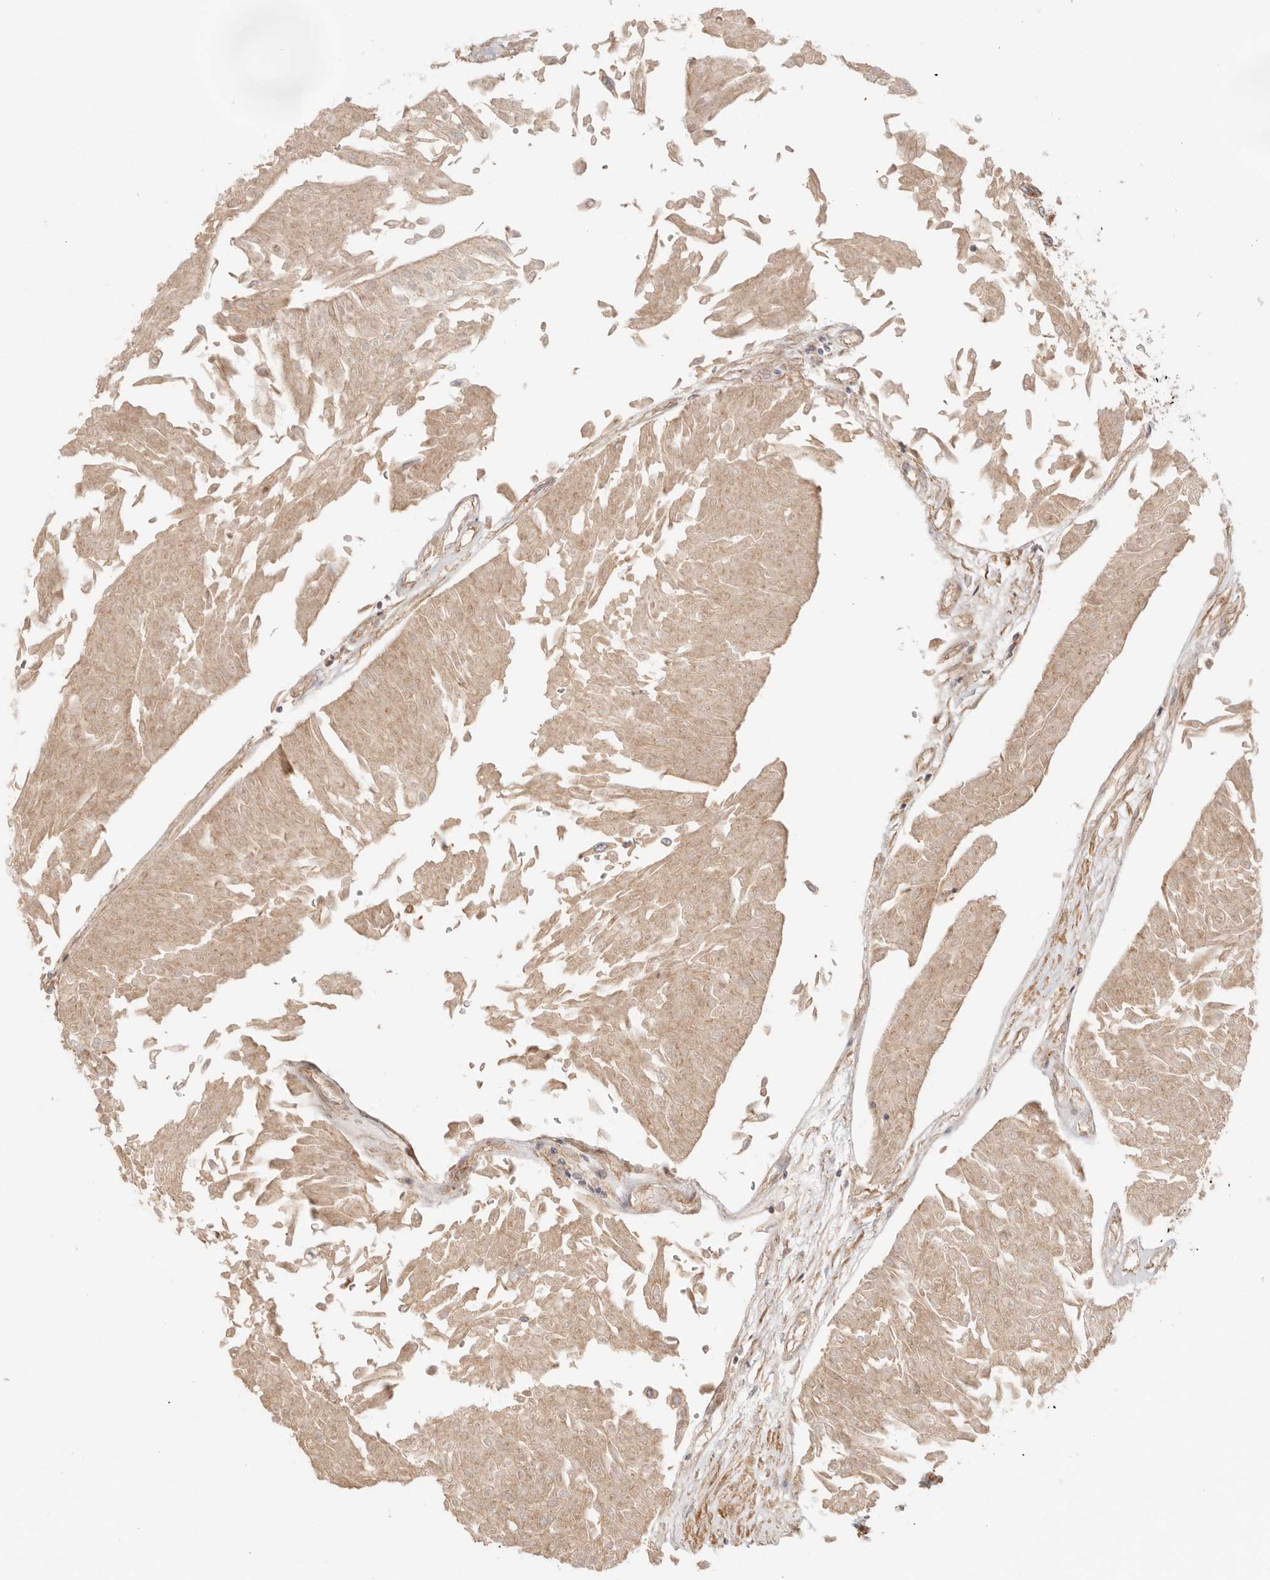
{"staining": {"intensity": "moderate", "quantity": ">75%", "location": "cytoplasmic/membranous"}, "tissue": "urothelial cancer", "cell_type": "Tumor cells", "image_type": "cancer", "snomed": [{"axis": "morphology", "description": "Urothelial carcinoma, Low grade"}, {"axis": "topography", "description": "Urinary bladder"}], "caption": "IHC image of neoplastic tissue: human low-grade urothelial carcinoma stained using IHC shows medium levels of moderate protein expression localized specifically in the cytoplasmic/membranous of tumor cells, appearing as a cytoplasmic/membranous brown color.", "gene": "IL1R2", "patient": {"sex": "male", "age": 67}}